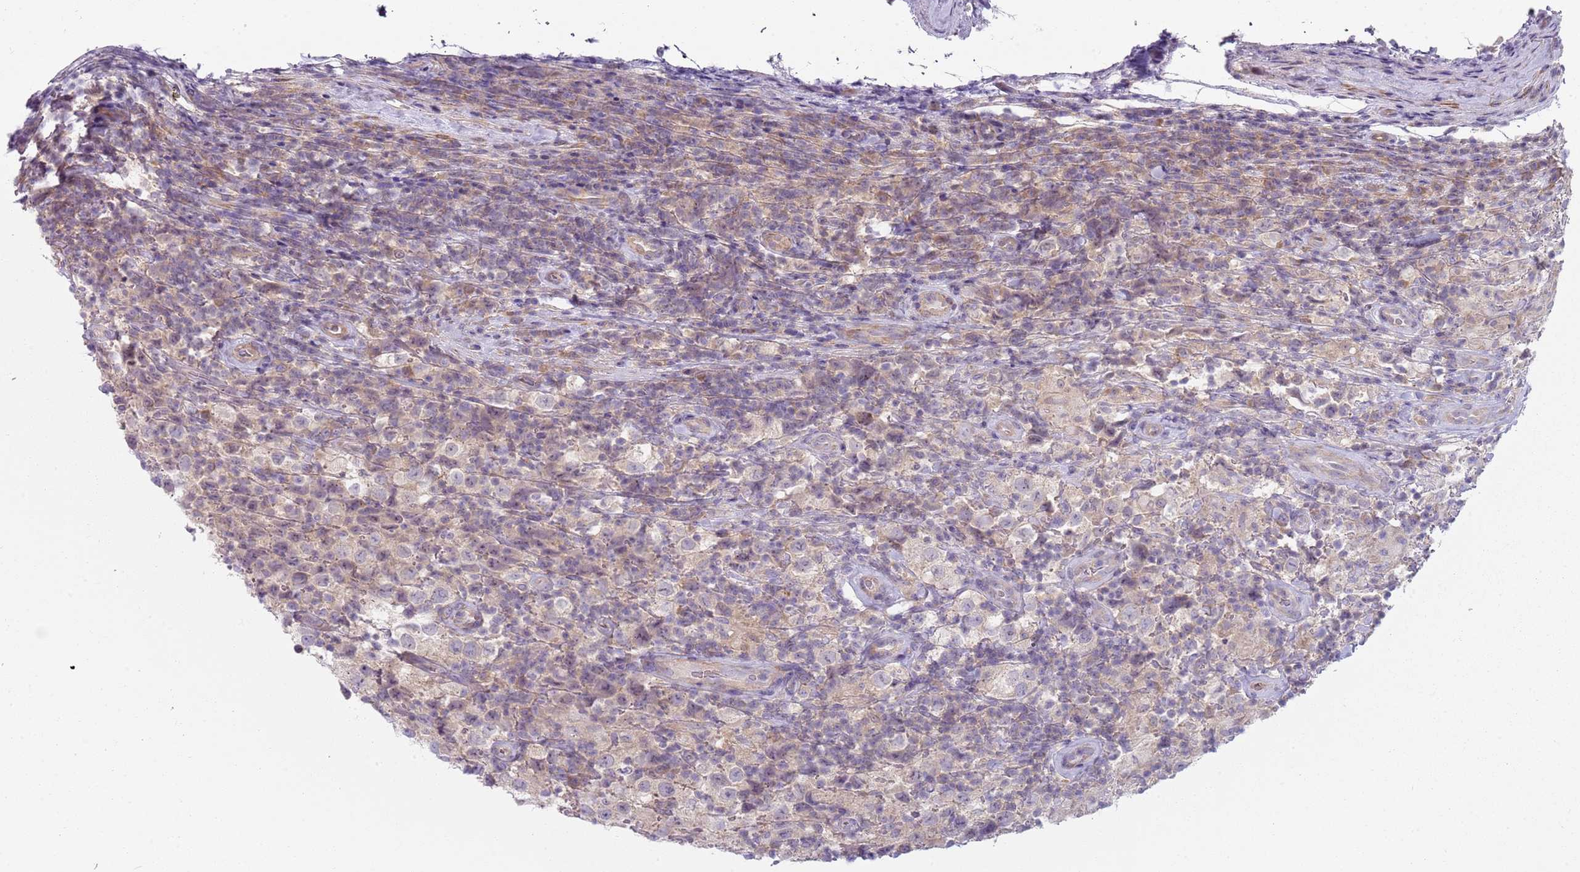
{"staining": {"intensity": "negative", "quantity": "none", "location": "none"}, "tissue": "testis cancer", "cell_type": "Tumor cells", "image_type": "cancer", "snomed": [{"axis": "morphology", "description": "Seminoma, NOS"}, {"axis": "morphology", "description": "Carcinoma, Embryonal, NOS"}, {"axis": "topography", "description": "Testis"}], "caption": "An immunohistochemistry (IHC) micrograph of seminoma (testis) is shown. There is no staining in tumor cells of seminoma (testis). Brightfield microscopy of immunohistochemistry stained with DAB (brown) and hematoxylin (blue), captured at high magnification.", "gene": "SLC26A6", "patient": {"sex": "male", "age": 41}}